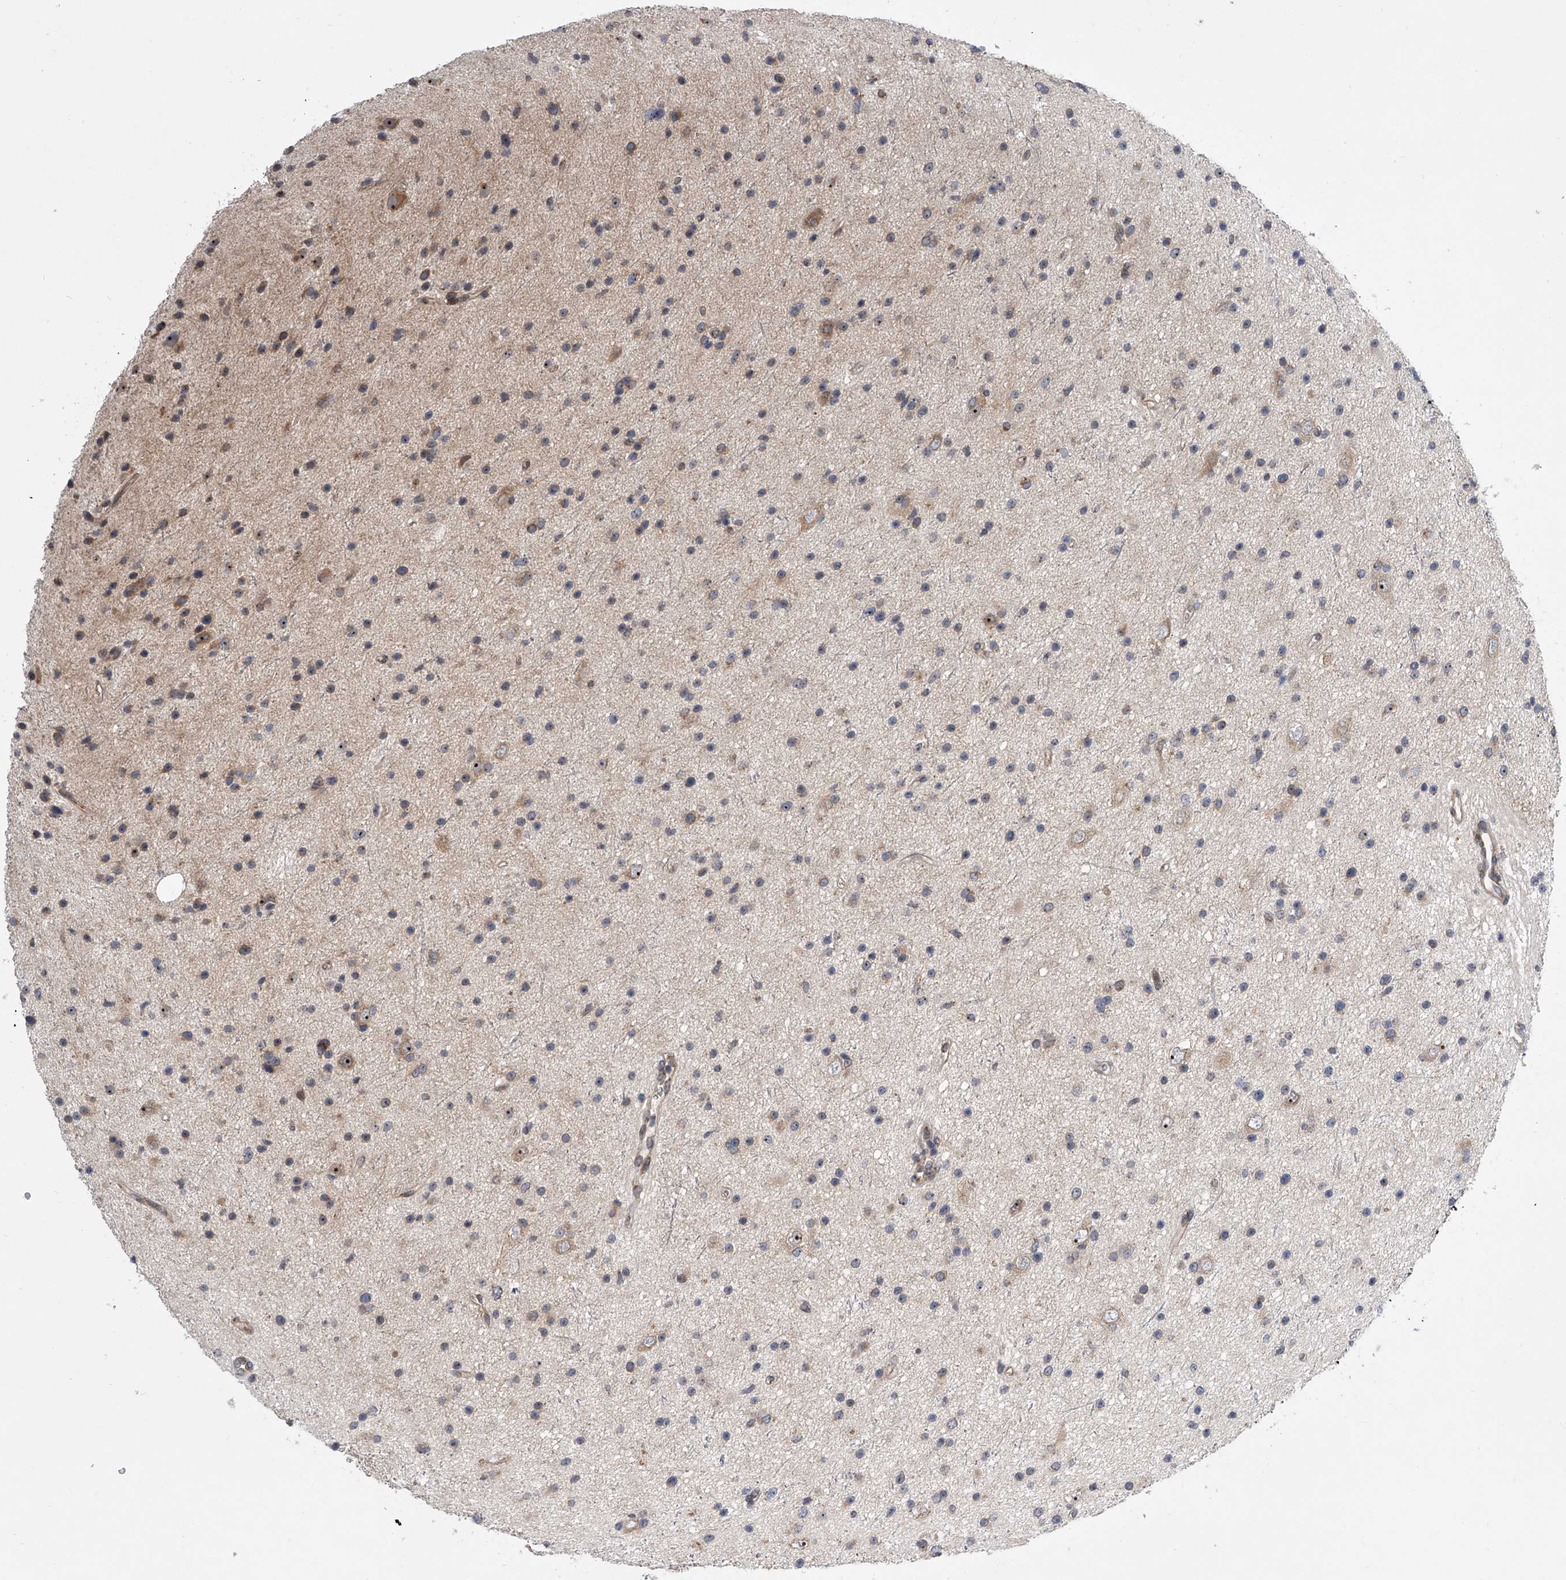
{"staining": {"intensity": "weak", "quantity": "<25%", "location": "cytoplasmic/membranous"}, "tissue": "glioma", "cell_type": "Tumor cells", "image_type": "cancer", "snomed": [{"axis": "morphology", "description": "Glioma, malignant, Low grade"}, {"axis": "topography", "description": "Cerebral cortex"}], "caption": "Immunohistochemistry (IHC) histopathology image of human glioma stained for a protein (brown), which shows no expression in tumor cells.", "gene": "DLGAP2", "patient": {"sex": "female", "age": 39}}